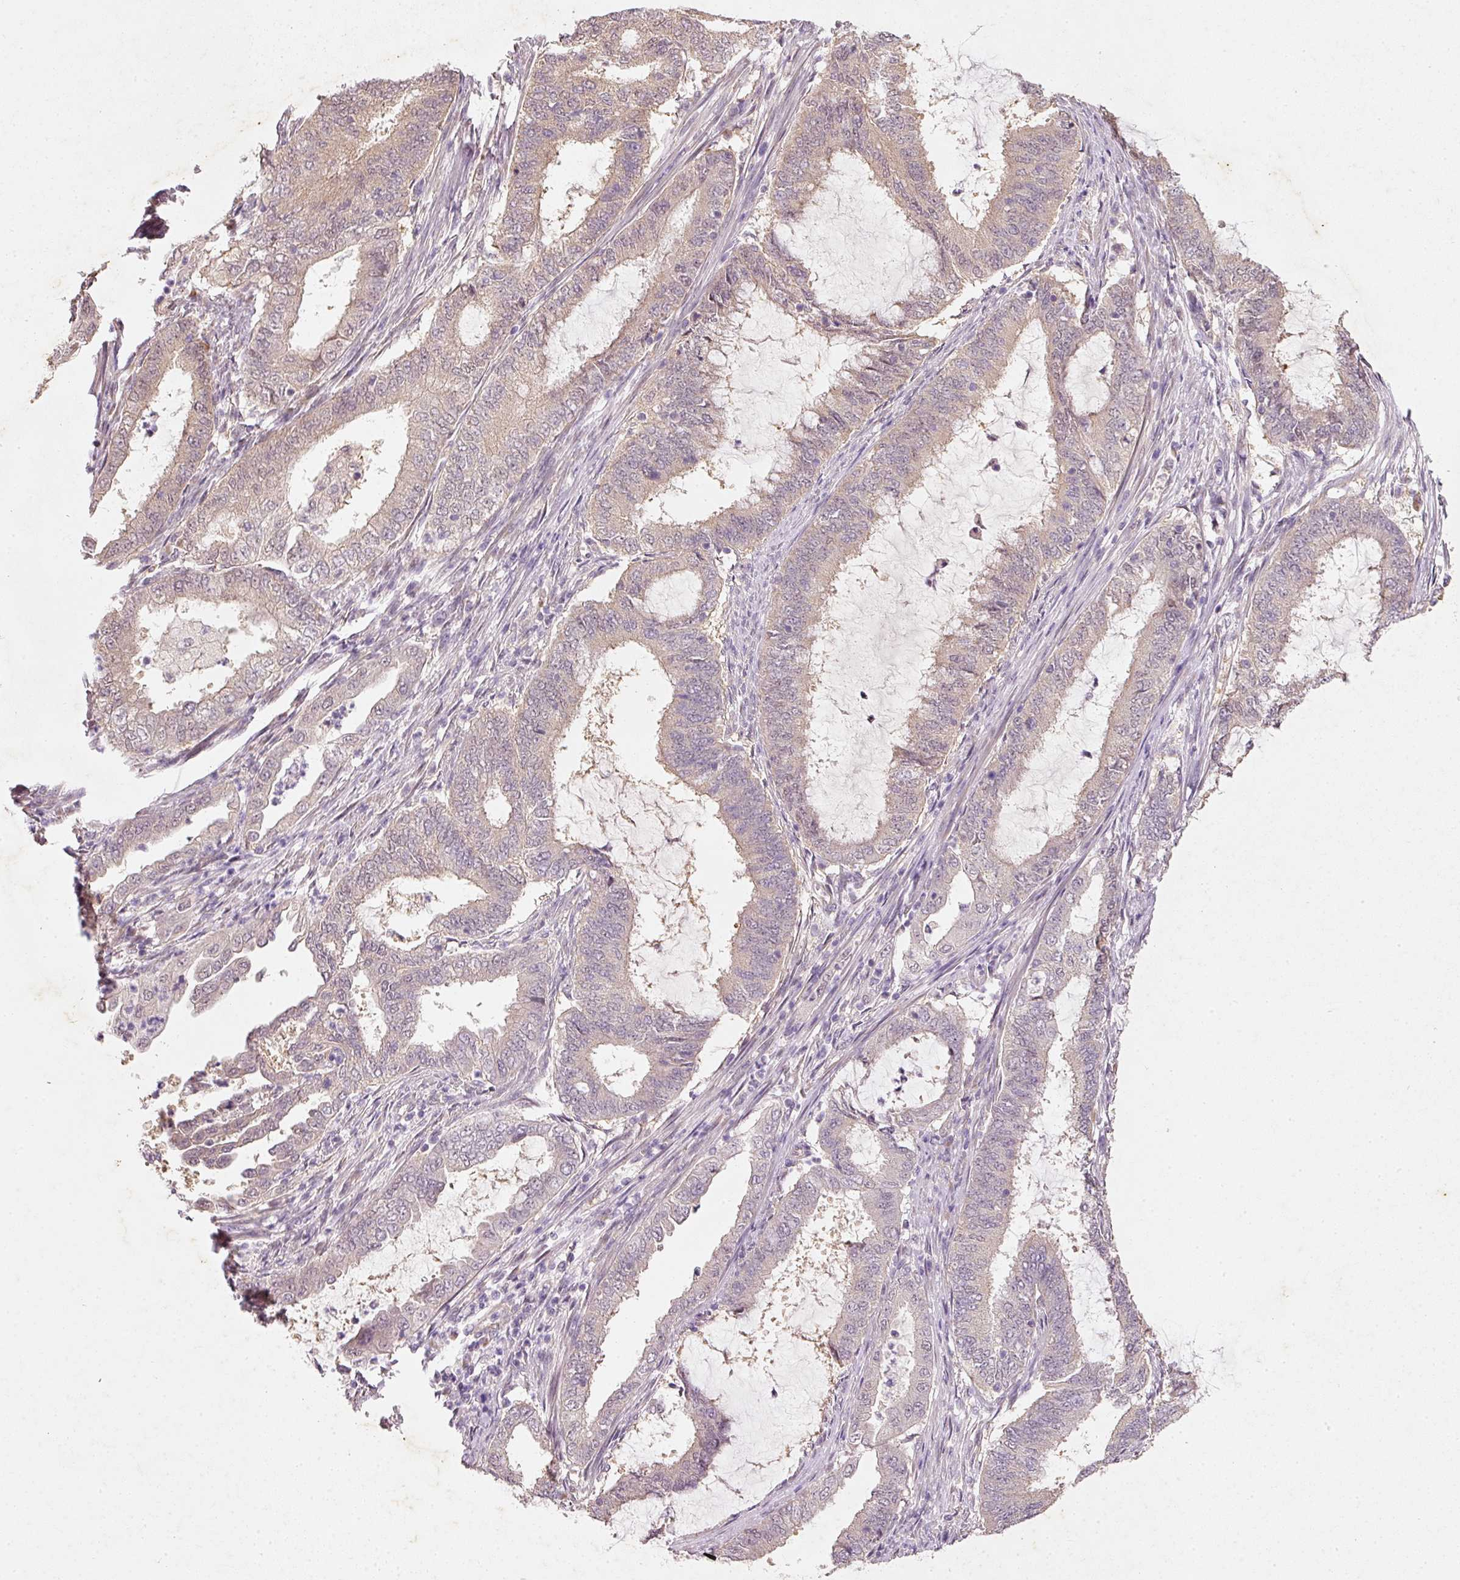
{"staining": {"intensity": "weak", "quantity": ">75%", "location": "cytoplasmic/membranous"}, "tissue": "endometrial cancer", "cell_type": "Tumor cells", "image_type": "cancer", "snomed": [{"axis": "morphology", "description": "Adenocarcinoma, NOS"}, {"axis": "topography", "description": "Endometrium"}], "caption": "Immunohistochemical staining of endometrial cancer shows weak cytoplasmic/membranous protein positivity in approximately >75% of tumor cells.", "gene": "RGL2", "patient": {"sex": "female", "age": 51}}